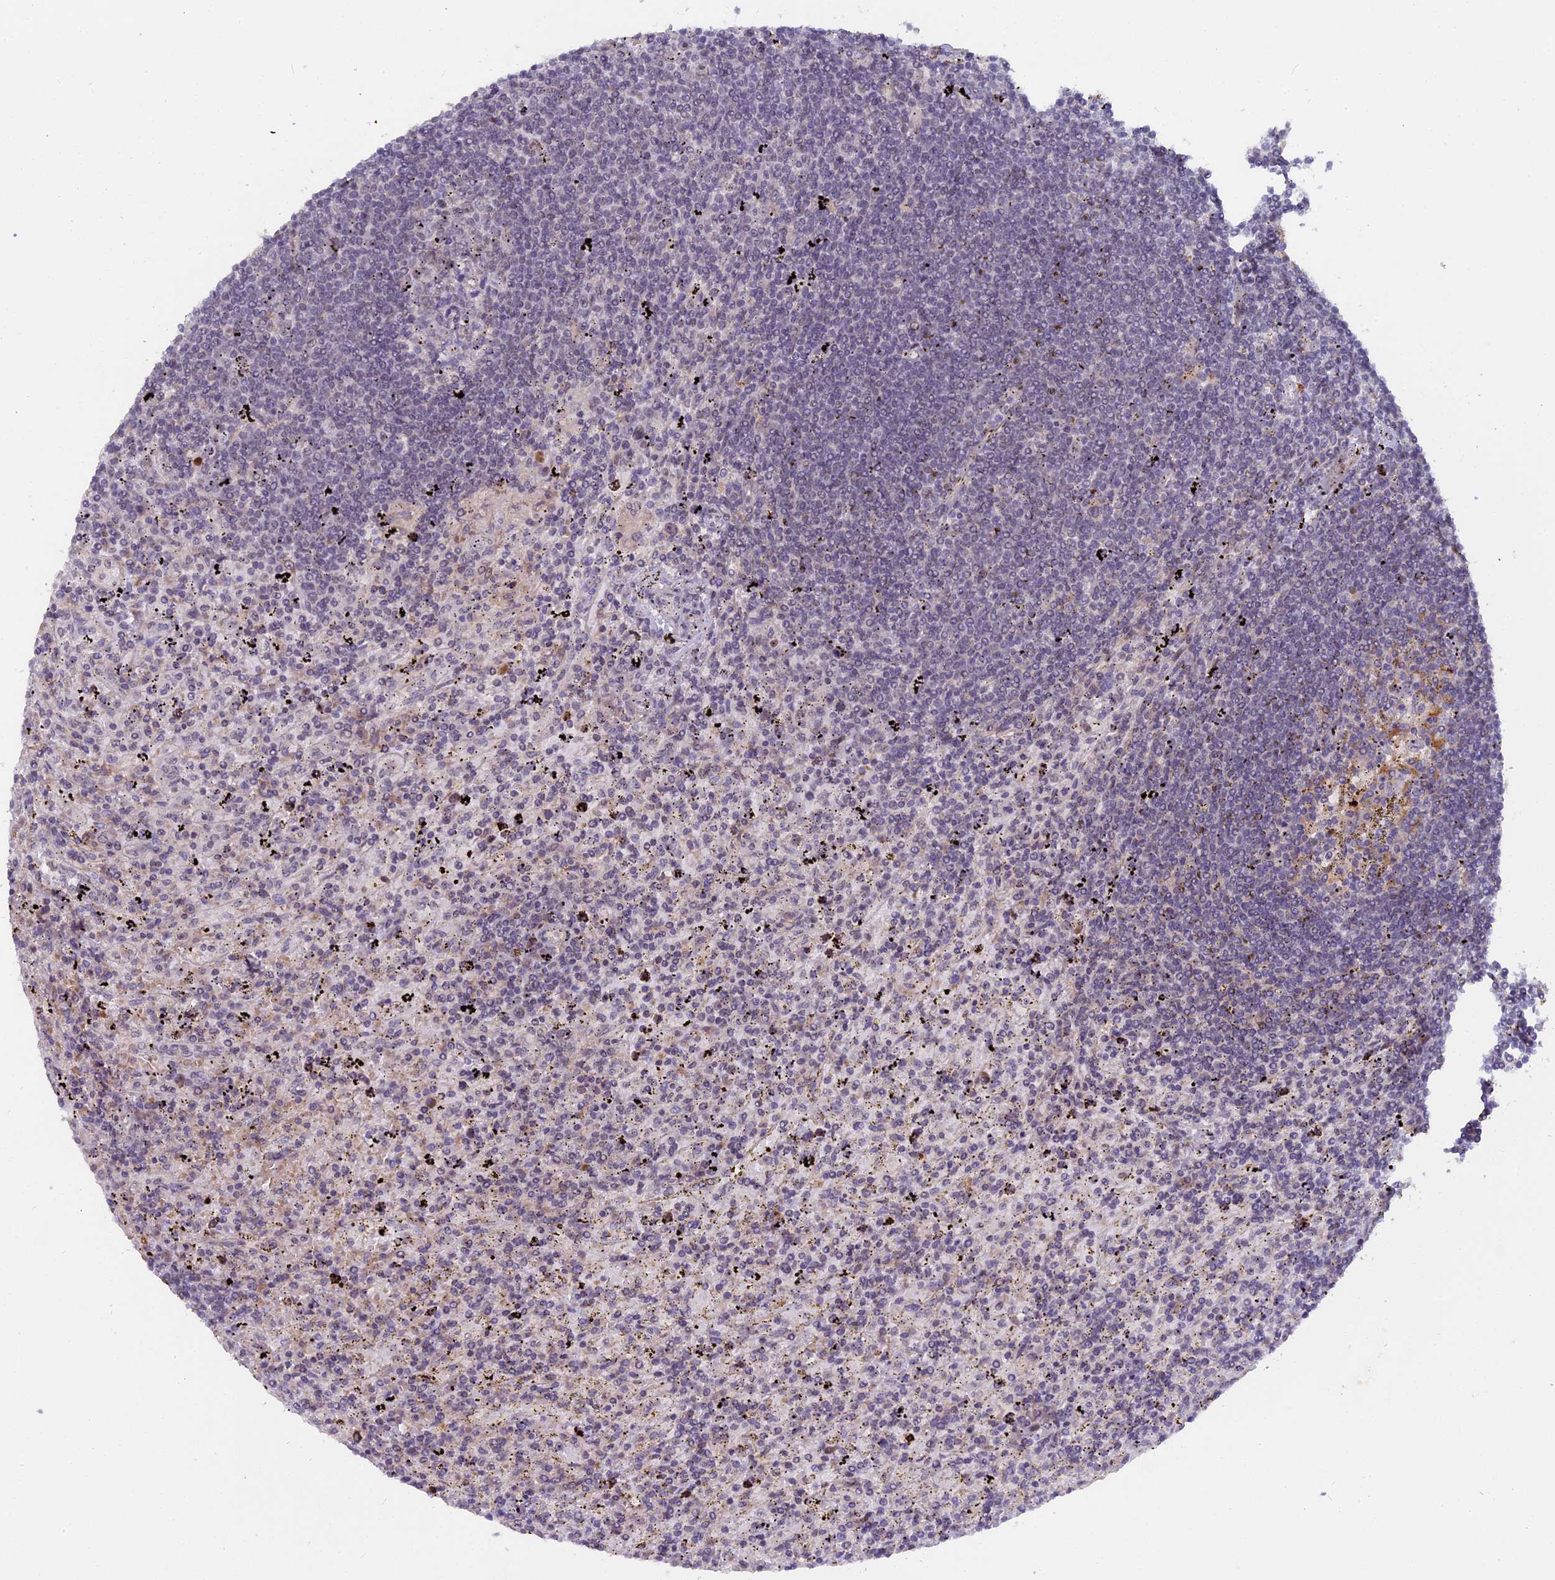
{"staining": {"intensity": "negative", "quantity": "none", "location": "none"}, "tissue": "lymphoma", "cell_type": "Tumor cells", "image_type": "cancer", "snomed": [{"axis": "morphology", "description": "Malignant lymphoma, non-Hodgkin's type, Low grade"}, {"axis": "topography", "description": "Spleen"}], "caption": "Protein analysis of malignant lymphoma, non-Hodgkin's type (low-grade) exhibits no significant staining in tumor cells.", "gene": "PYGO1", "patient": {"sex": "male", "age": 76}}